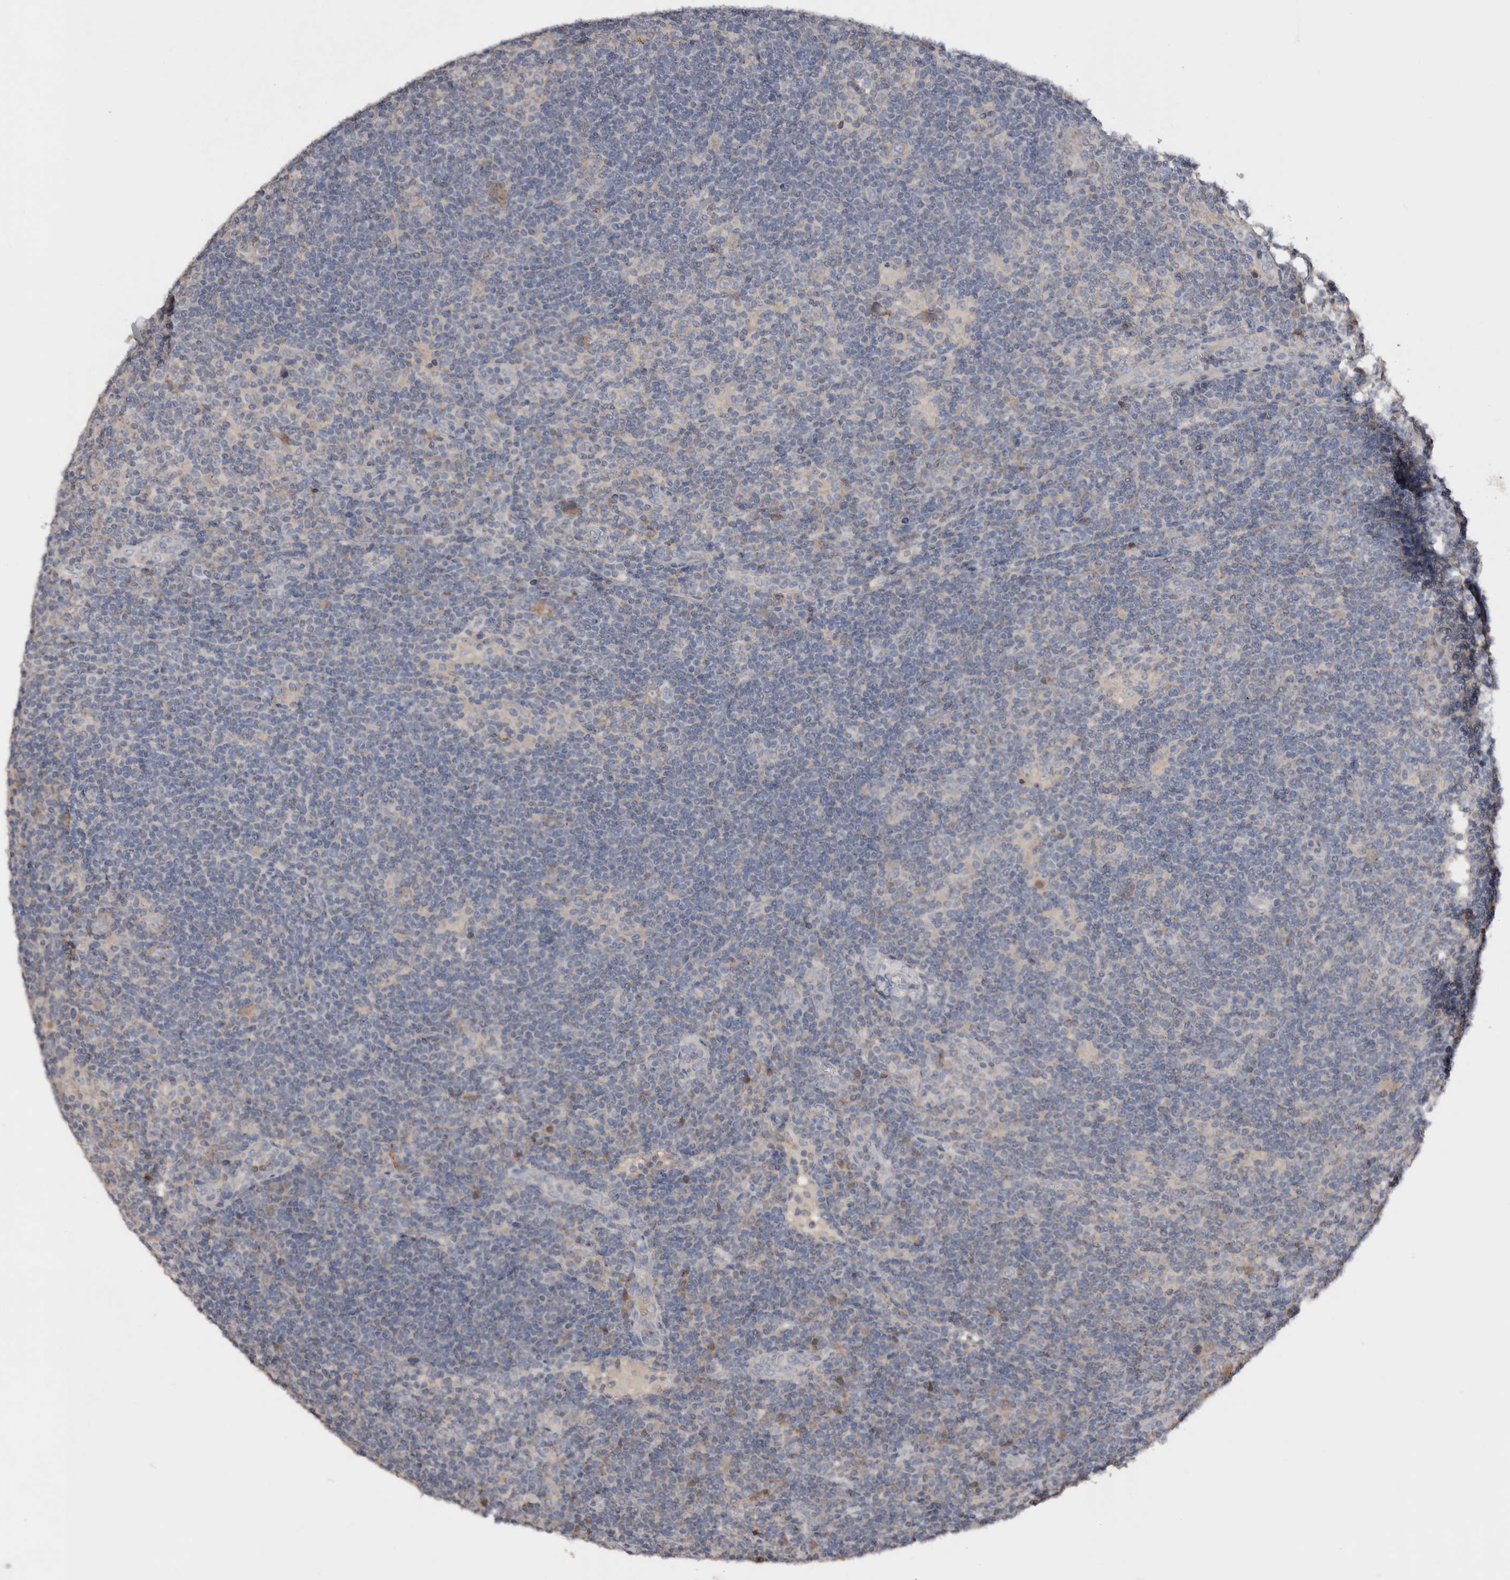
{"staining": {"intensity": "negative", "quantity": "none", "location": "none"}, "tissue": "lymphoma", "cell_type": "Tumor cells", "image_type": "cancer", "snomed": [{"axis": "morphology", "description": "Hodgkin's disease, NOS"}, {"axis": "topography", "description": "Lymph node"}], "caption": "This is an immunohistochemistry (IHC) histopathology image of Hodgkin's disease. There is no positivity in tumor cells.", "gene": "SLC39A2", "patient": {"sex": "female", "age": 57}}